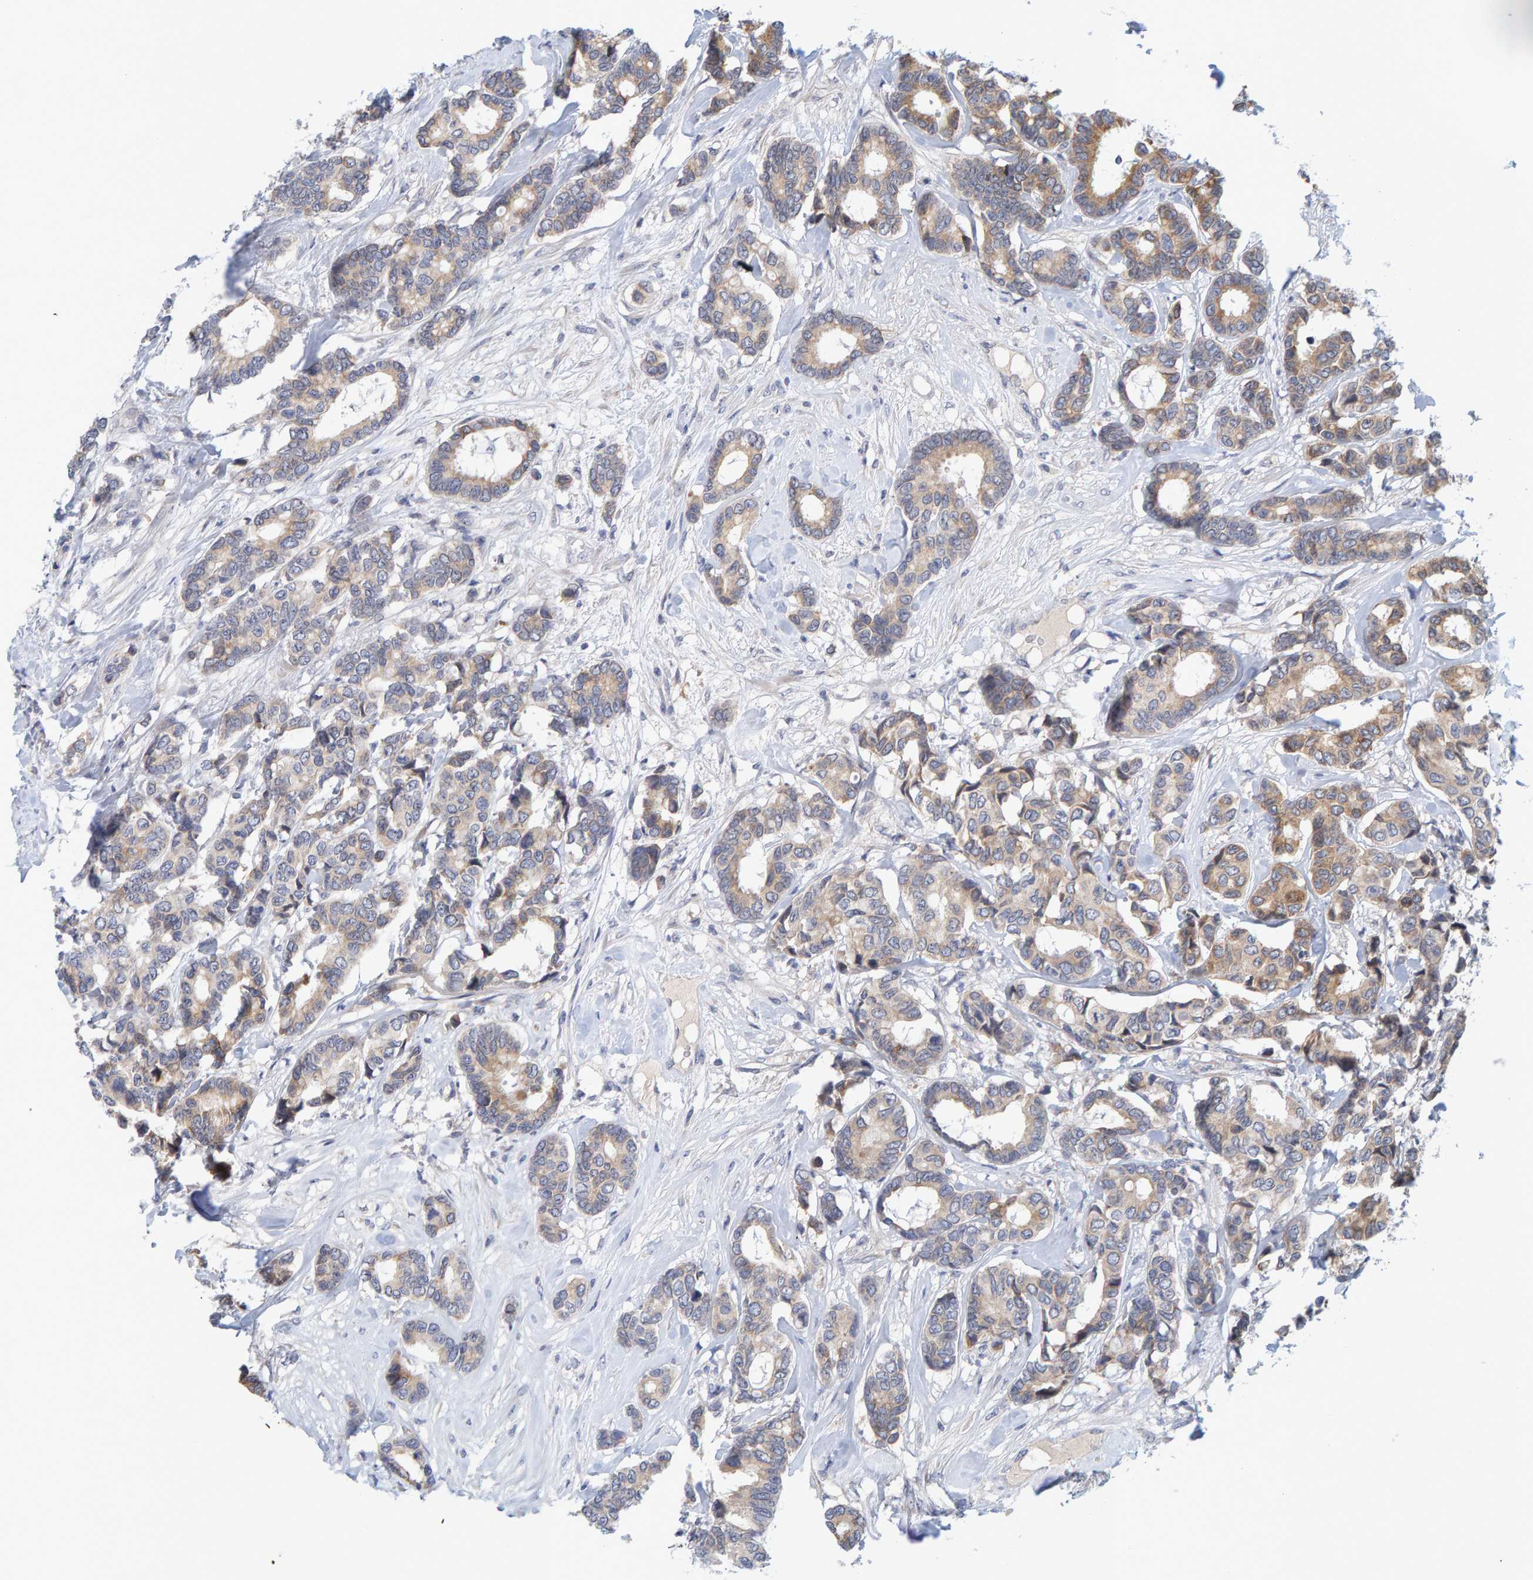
{"staining": {"intensity": "moderate", "quantity": "25%-75%", "location": "cytoplasmic/membranous"}, "tissue": "breast cancer", "cell_type": "Tumor cells", "image_type": "cancer", "snomed": [{"axis": "morphology", "description": "Duct carcinoma"}, {"axis": "topography", "description": "Breast"}], "caption": "Immunohistochemistry (IHC) of invasive ductal carcinoma (breast) demonstrates medium levels of moderate cytoplasmic/membranous staining in about 25%-75% of tumor cells.", "gene": "ZNF77", "patient": {"sex": "female", "age": 87}}